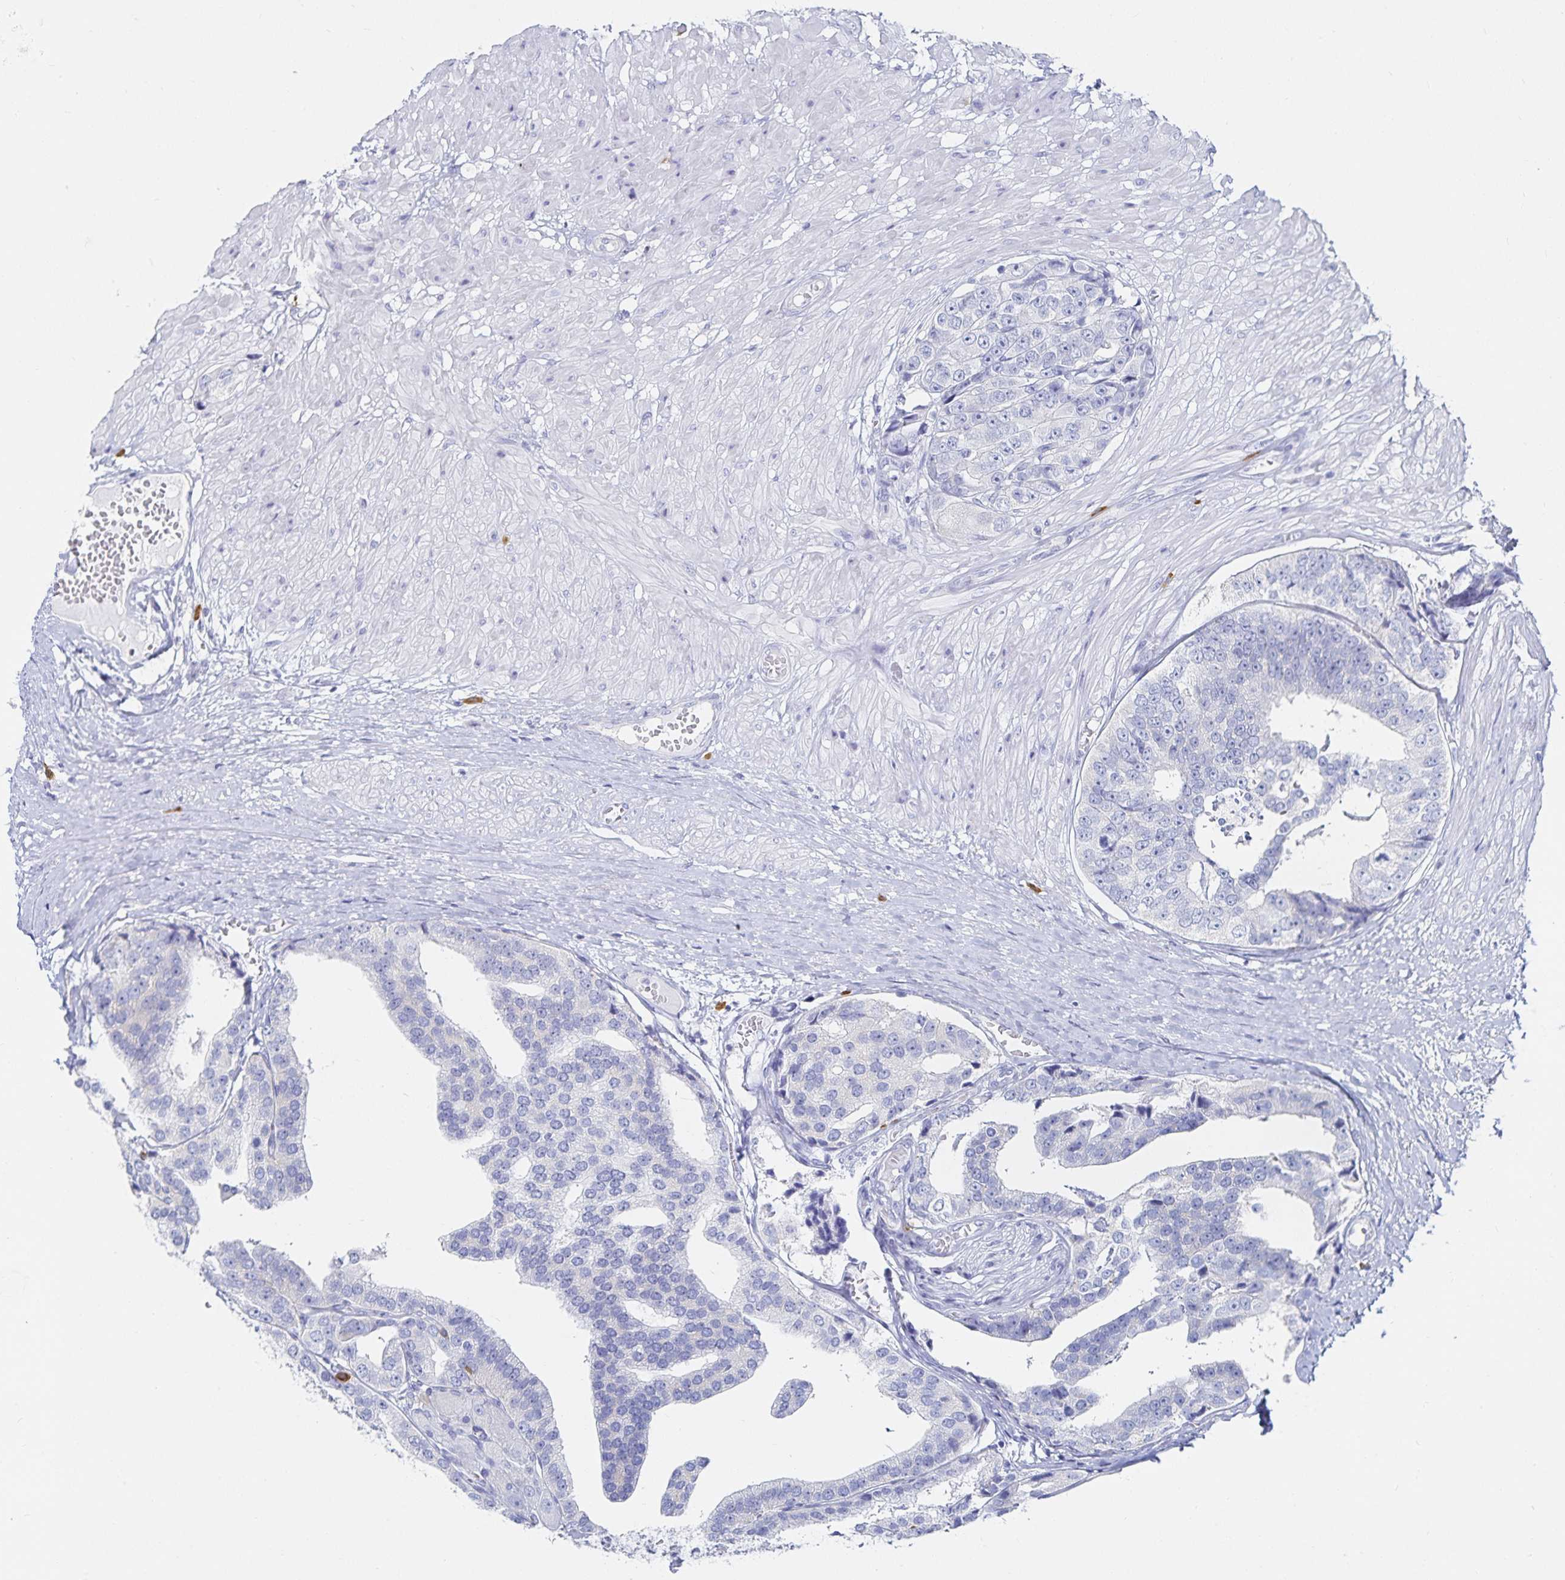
{"staining": {"intensity": "negative", "quantity": "none", "location": "none"}, "tissue": "prostate cancer", "cell_type": "Tumor cells", "image_type": "cancer", "snomed": [{"axis": "morphology", "description": "Adenocarcinoma, High grade"}, {"axis": "topography", "description": "Prostate"}], "caption": "A micrograph of prostate adenocarcinoma (high-grade) stained for a protein reveals no brown staining in tumor cells.", "gene": "TNIP1", "patient": {"sex": "male", "age": 71}}